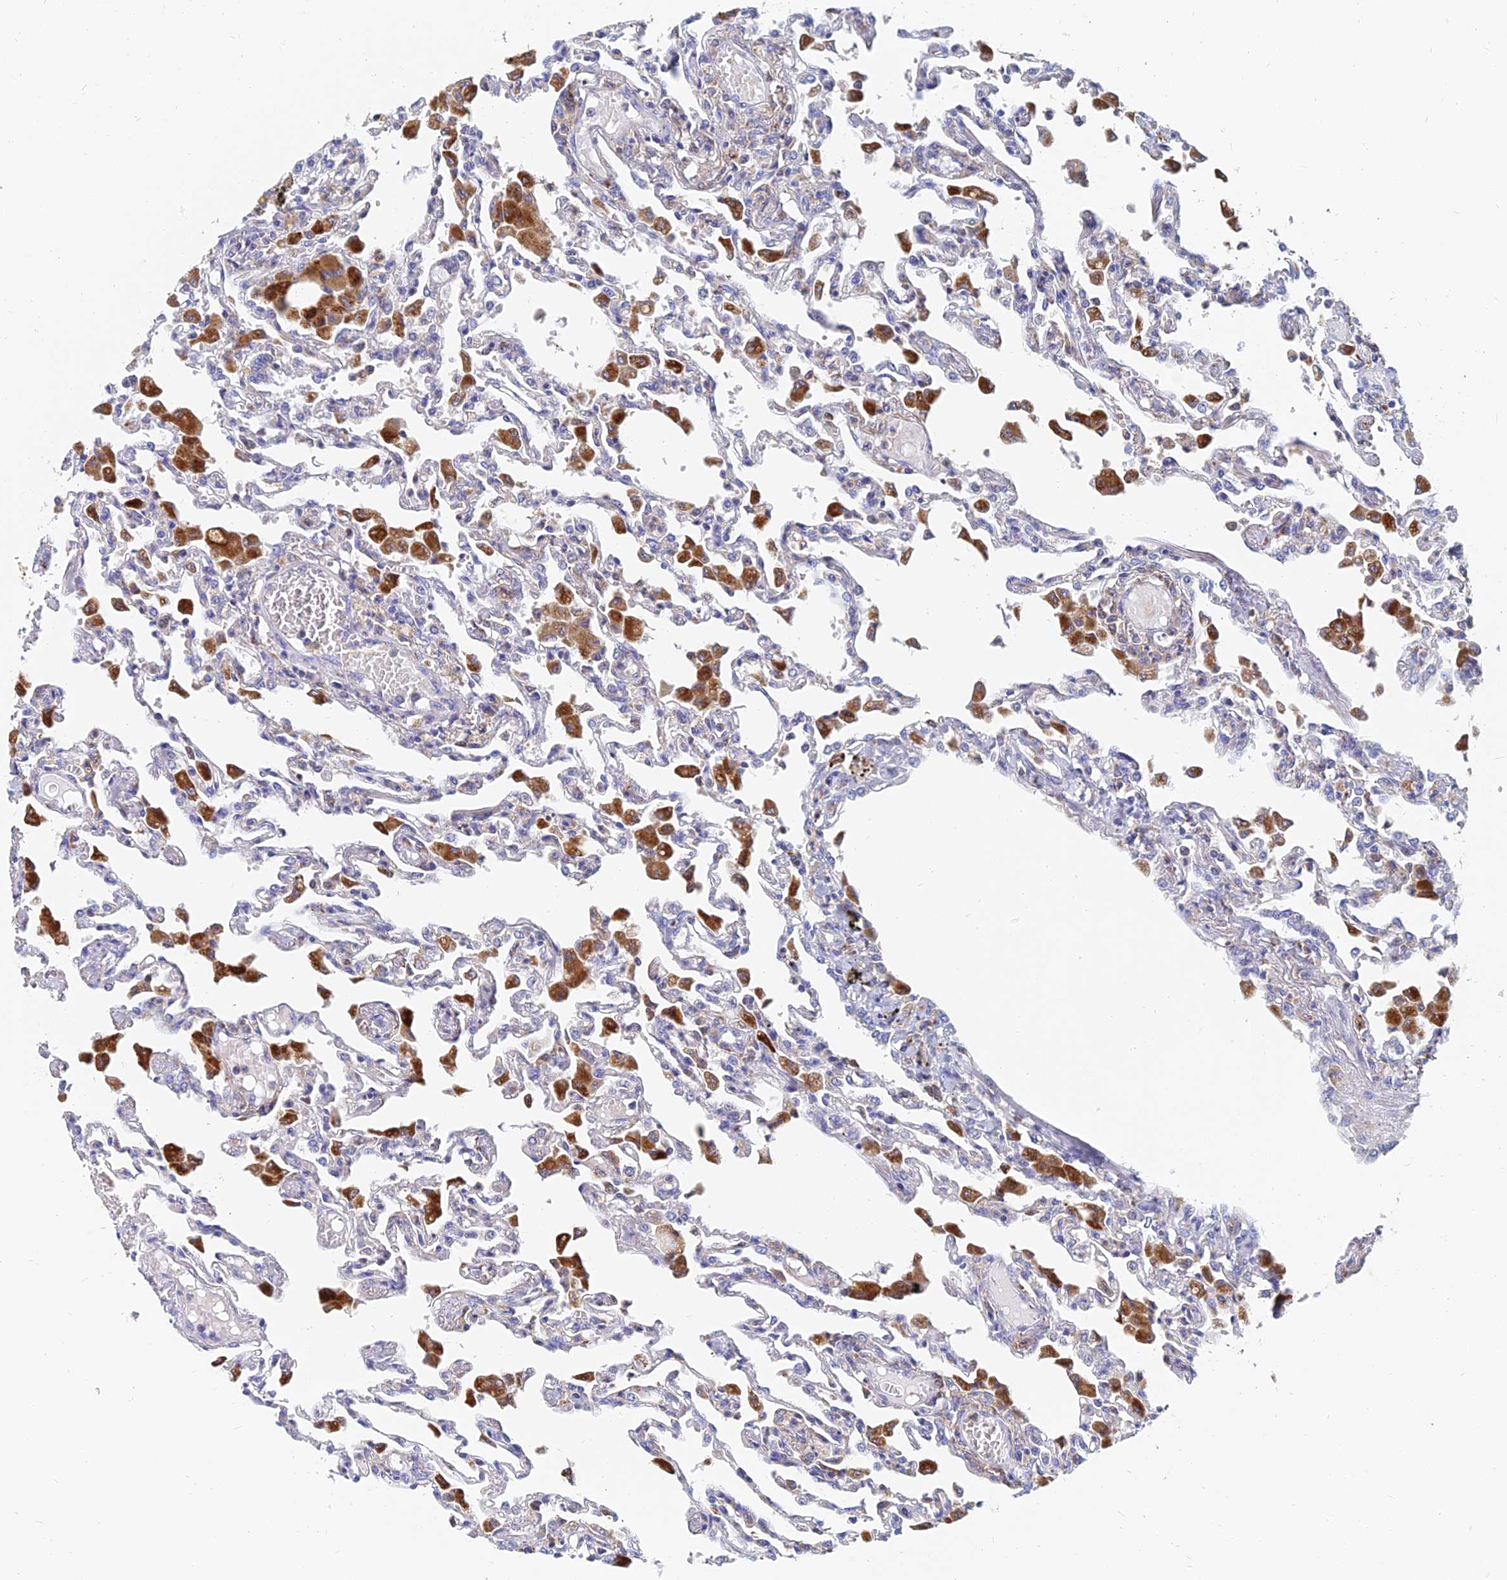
{"staining": {"intensity": "negative", "quantity": "none", "location": "none"}, "tissue": "lung", "cell_type": "Alveolar cells", "image_type": "normal", "snomed": [{"axis": "morphology", "description": "Normal tissue, NOS"}, {"axis": "topography", "description": "Bronchus"}, {"axis": "topography", "description": "Lung"}], "caption": "Lung was stained to show a protein in brown. There is no significant staining in alveolar cells. Nuclei are stained in blue.", "gene": "SPNS1", "patient": {"sex": "female", "age": 49}}